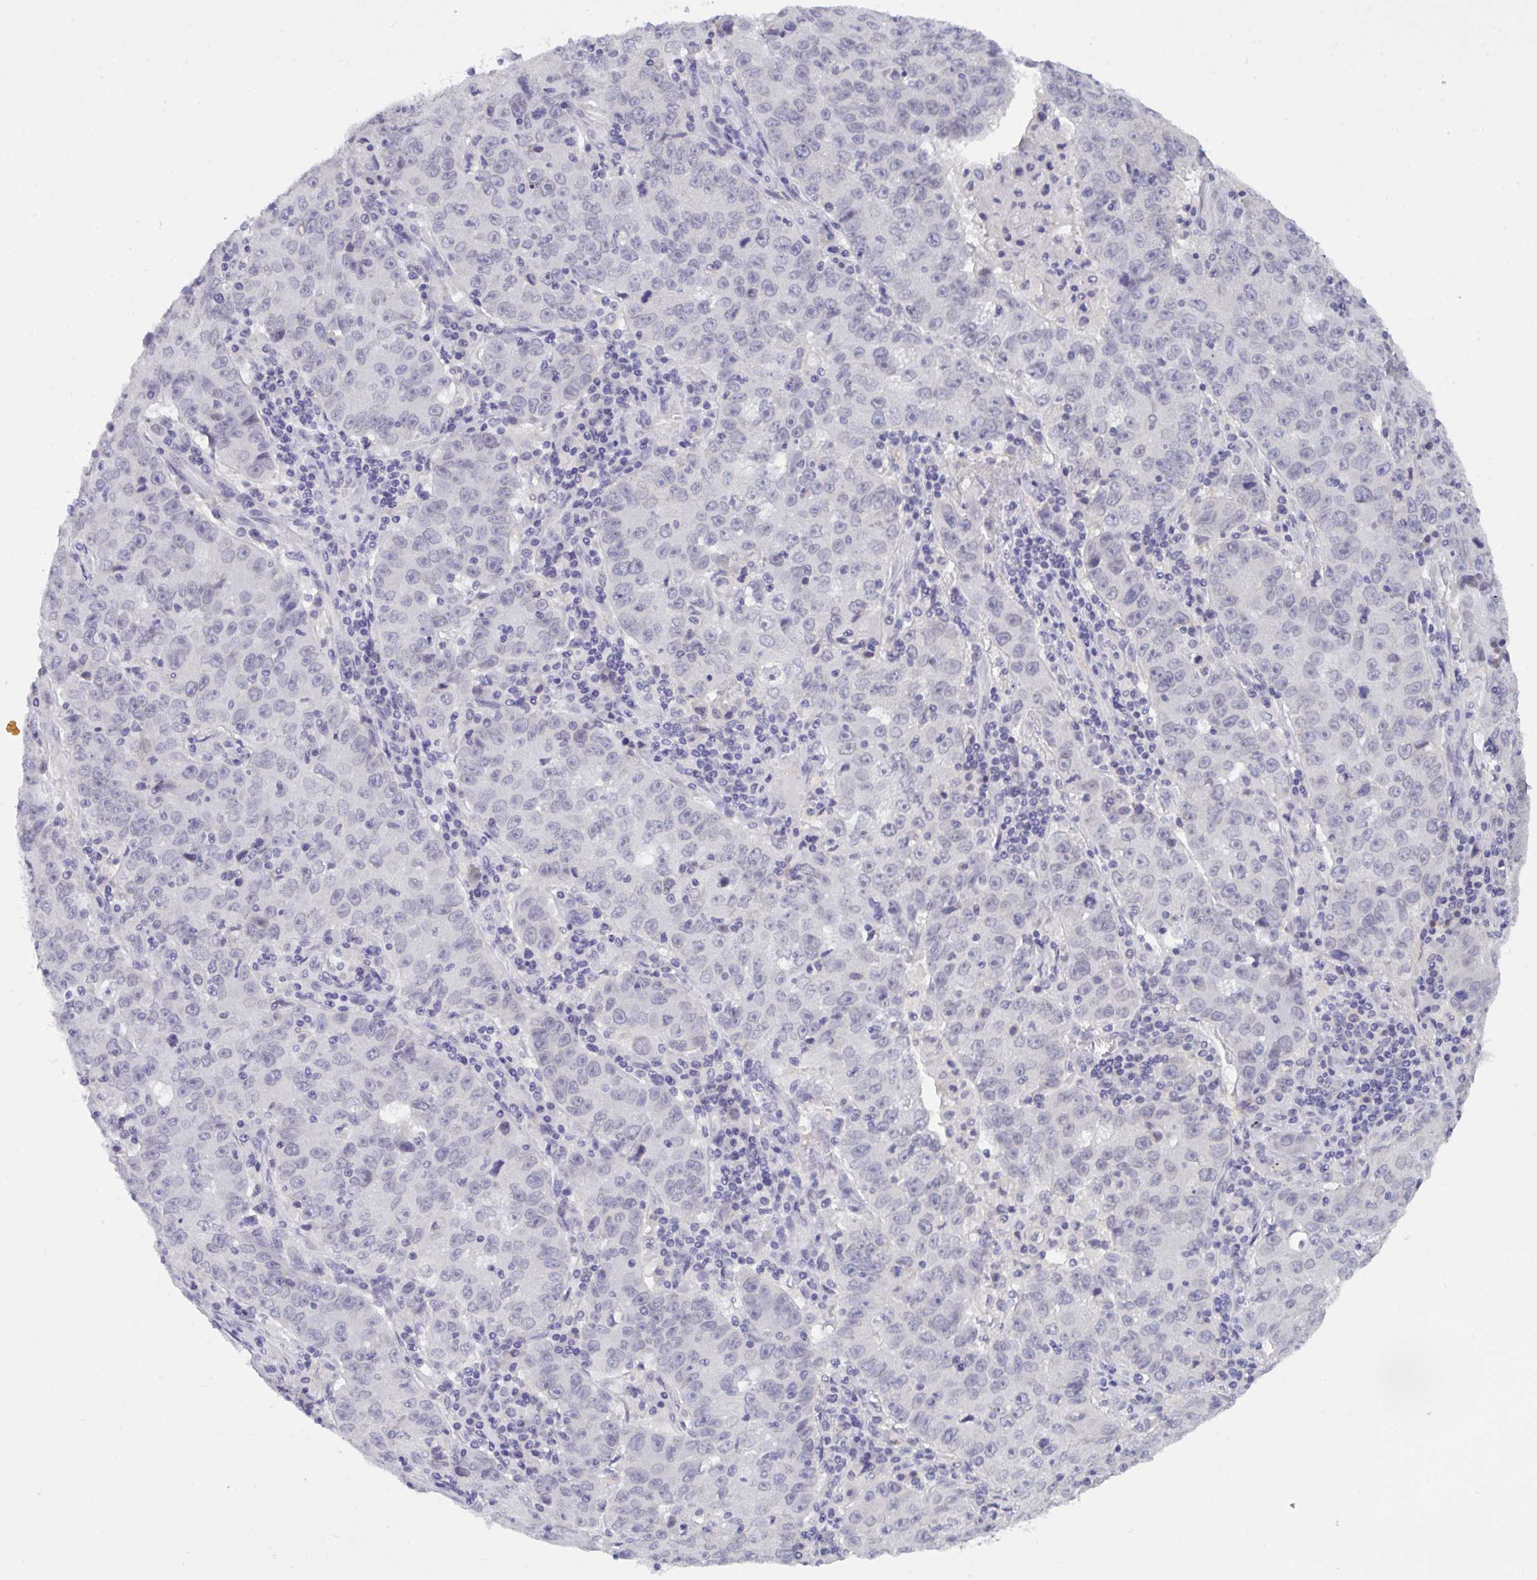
{"staining": {"intensity": "negative", "quantity": "none", "location": "none"}, "tissue": "lung cancer", "cell_type": "Tumor cells", "image_type": "cancer", "snomed": [{"axis": "morphology", "description": "Normal morphology"}, {"axis": "morphology", "description": "Adenocarcinoma, NOS"}, {"axis": "topography", "description": "Lymph node"}, {"axis": "topography", "description": "Lung"}], "caption": "The micrograph demonstrates no staining of tumor cells in lung adenocarcinoma.", "gene": "SERPINB13", "patient": {"sex": "female", "age": 57}}